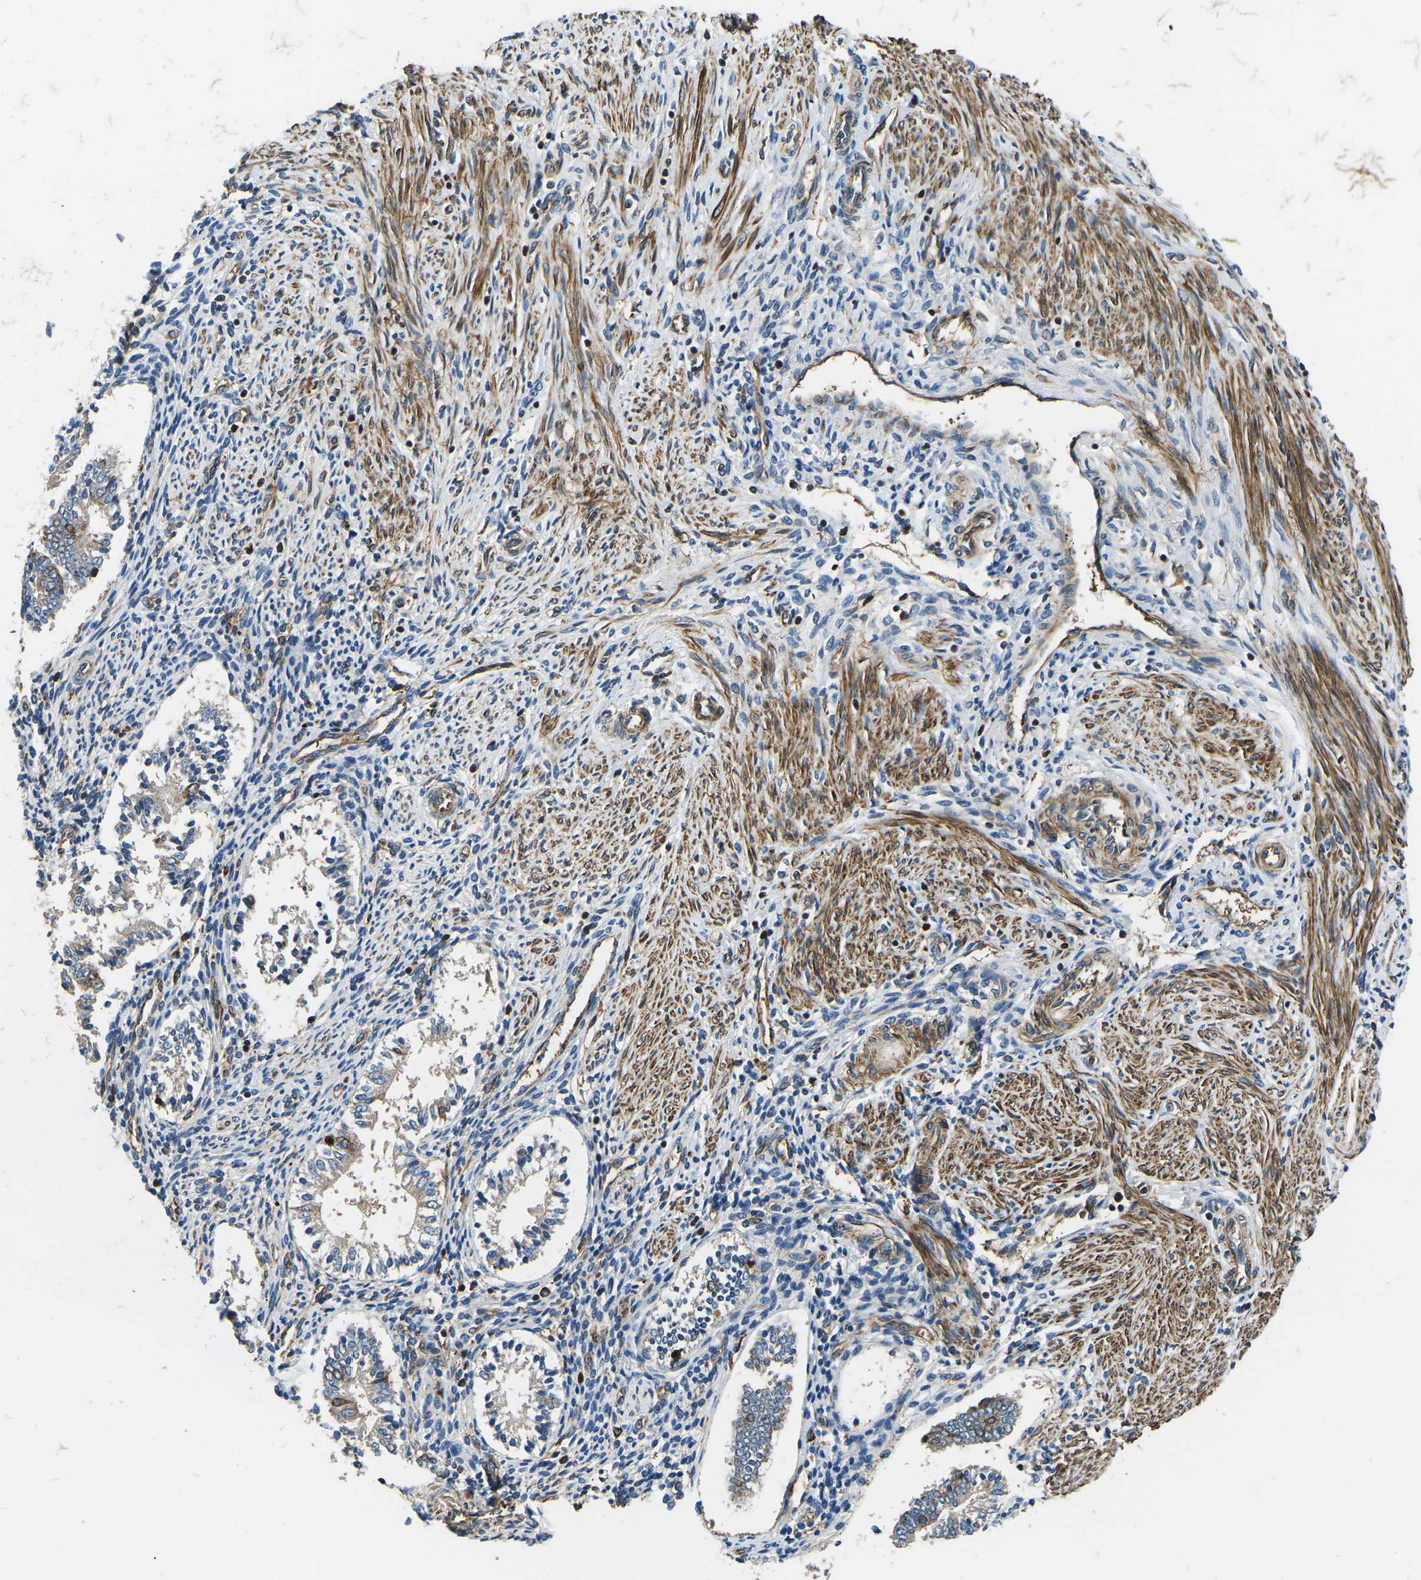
{"staining": {"intensity": "weak", "quantity": "<25%", "location": "cytoplasmic/membranous"}, "tissue": "endometrium", "cell_type": "Cells in endometrial stroma", "image_type": "normal", "snomed": [{"axis": "morphology", "description": "Normal tissue, NOS"}, {"axis": "topography", "description": "Endometrium"}], "caption": "Immunohistochemistry histopathology image of unremarkable human endometrium stained for a protein (brown), which reveals no staining in cells in endometrial stroma. (DAB IHC with hematoxylin counter stain).", "gene": "KCNJ15", "patient": {"sex": "female", "age": 42}}